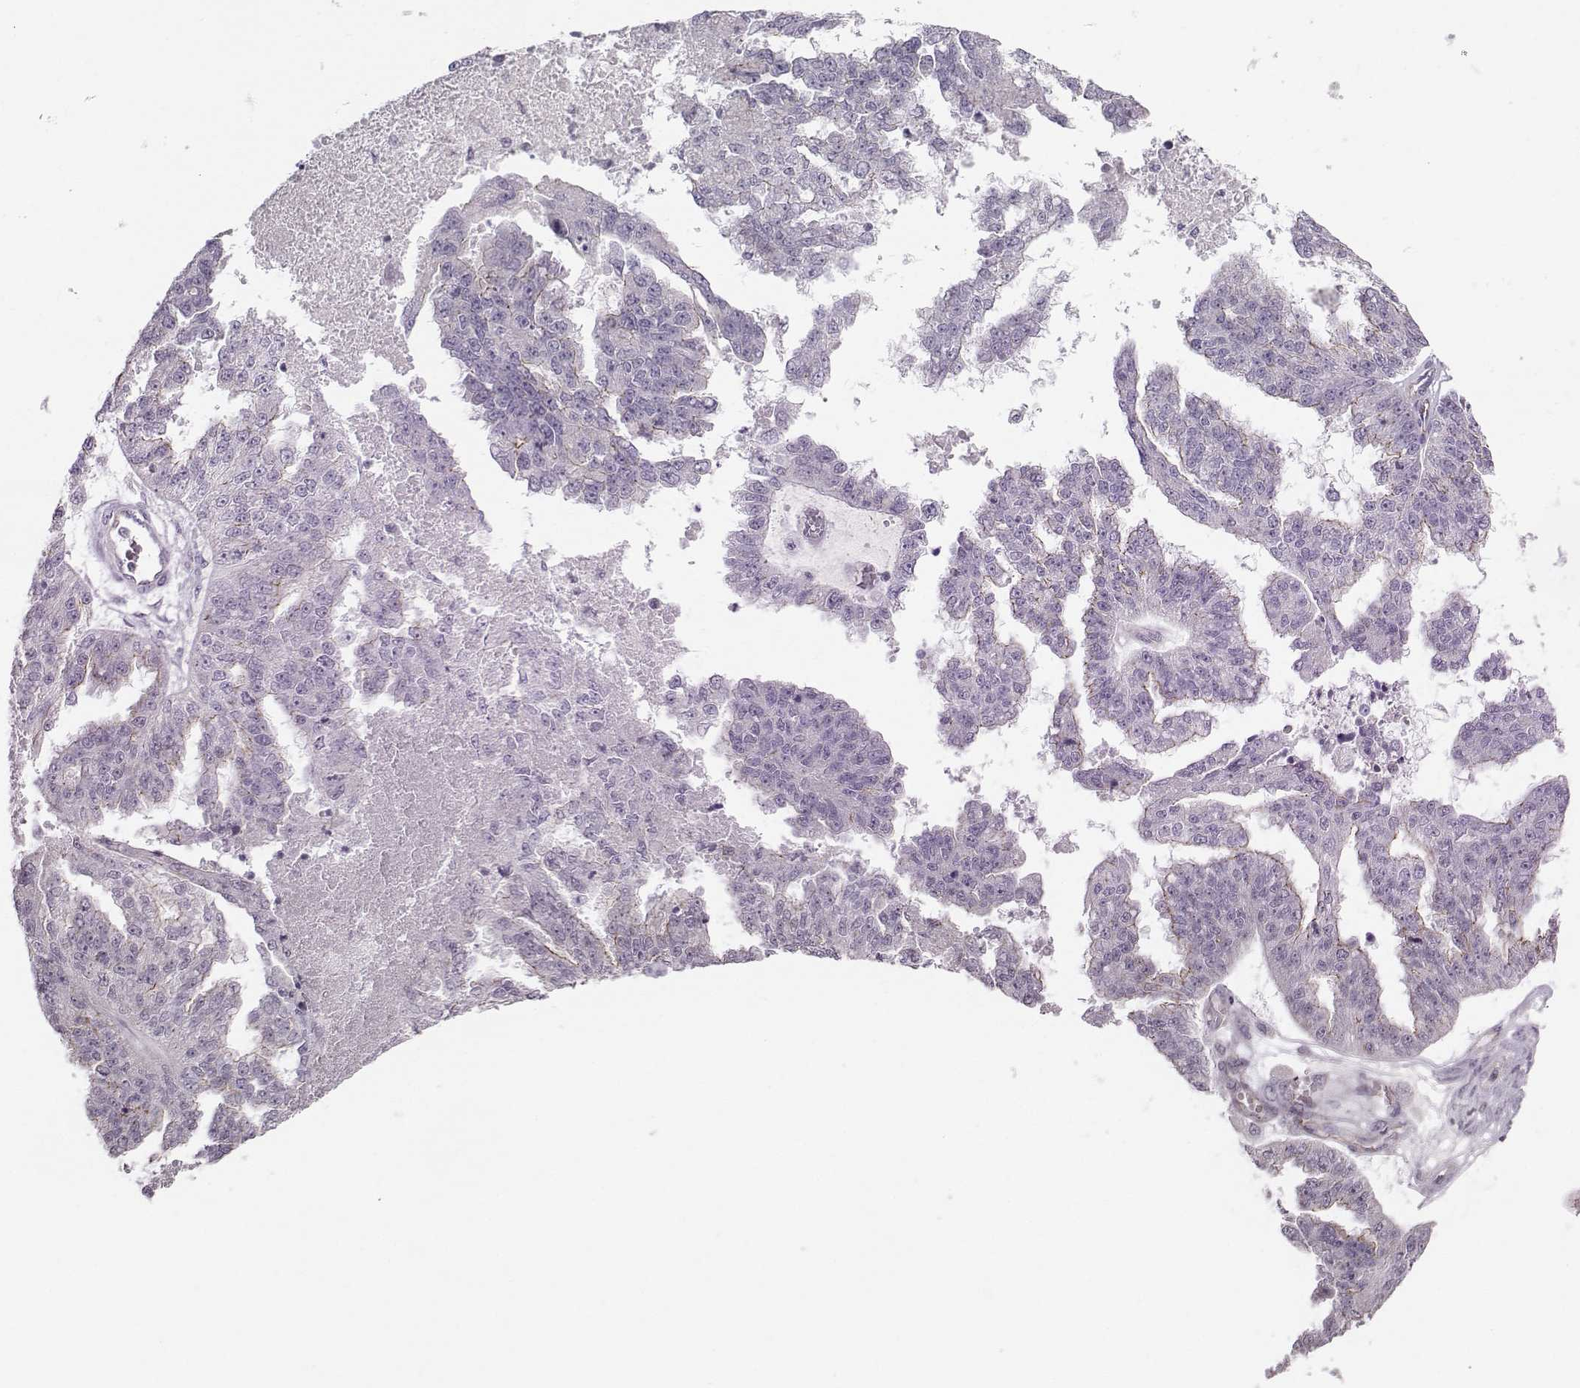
{"staining": {"intensity": "weak", "quantity": "<25%", "location": "cytoplasmic/membranous"}, "tissue": "ovarian cancer", "cell_type": "Tumor cells", "image_type": "cancer", "snomed": [{"axis": "morphology", "description": "Cystadenocarcinoma, serous, NOS"}, {"axis": "topography", "description": "Ovary"}], "caption": "This is a histopathology image of immunohistochemistry (IHC) staining of serous cystadenocarcinoma (ovarian), which shows no staining in tumor cells.", "gene": "MAST1", "patient": {"sex": "female", "age": 58}}